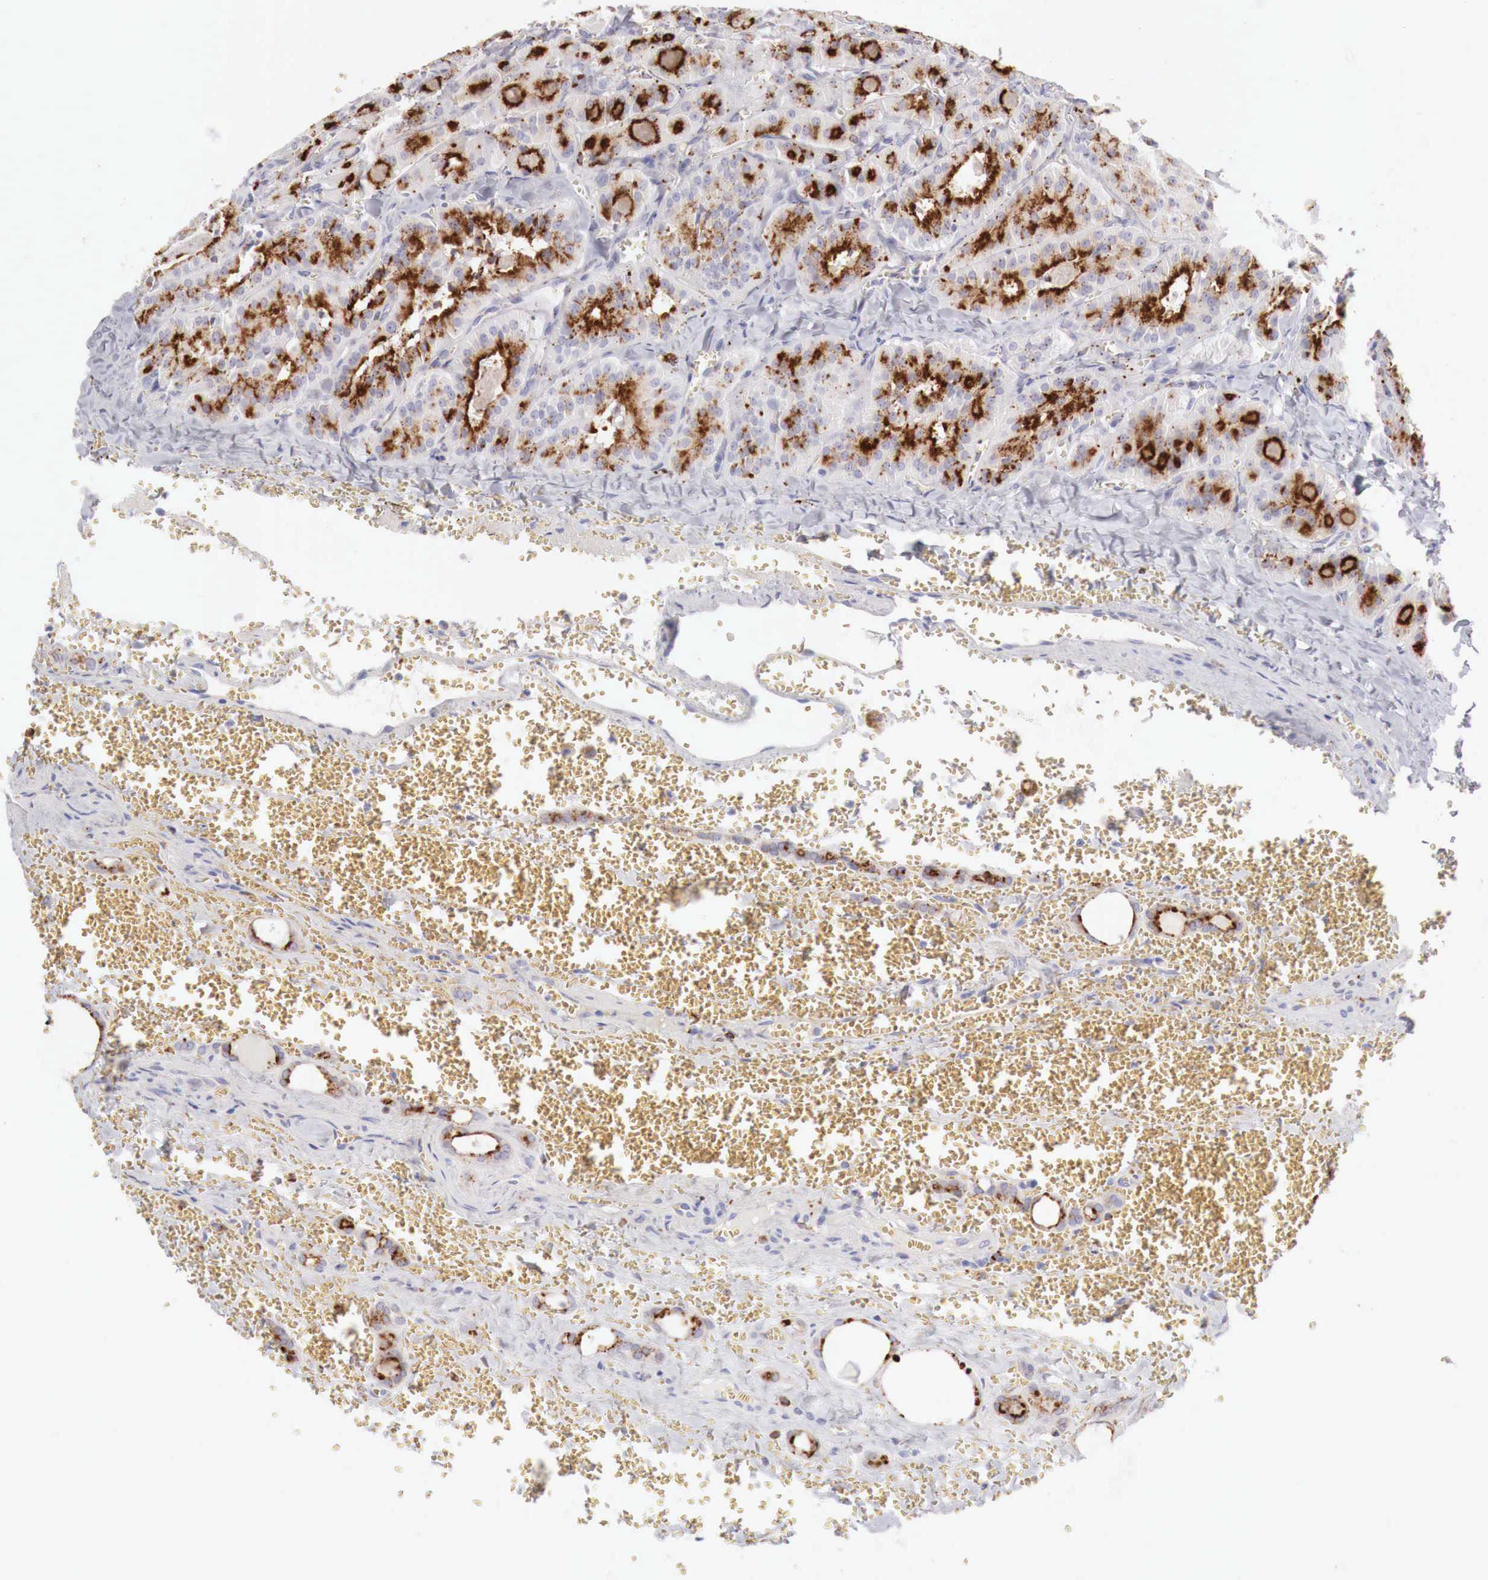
{"staining": {"intensity": "strong", "quantity": ">75%", "location": "cytoplasmic/membranous"}, "tissue": "thyroid cancer", "cell_type": "Tumor cells", "image_type": "cancer", "snomed": [{"axis": "morphology", "description": "Carcinoma, NOS"}, {"axis": "topography", "description": "Thyroid gland"}], "caption": "Thyroid cancer stained with immunohistochemistry (IHC) displays strong cytoplasmic/membranous expression in approximately >75% of tumor cells.", "gene": "GLA", "patient": {"sex": "male", "age": 76}}